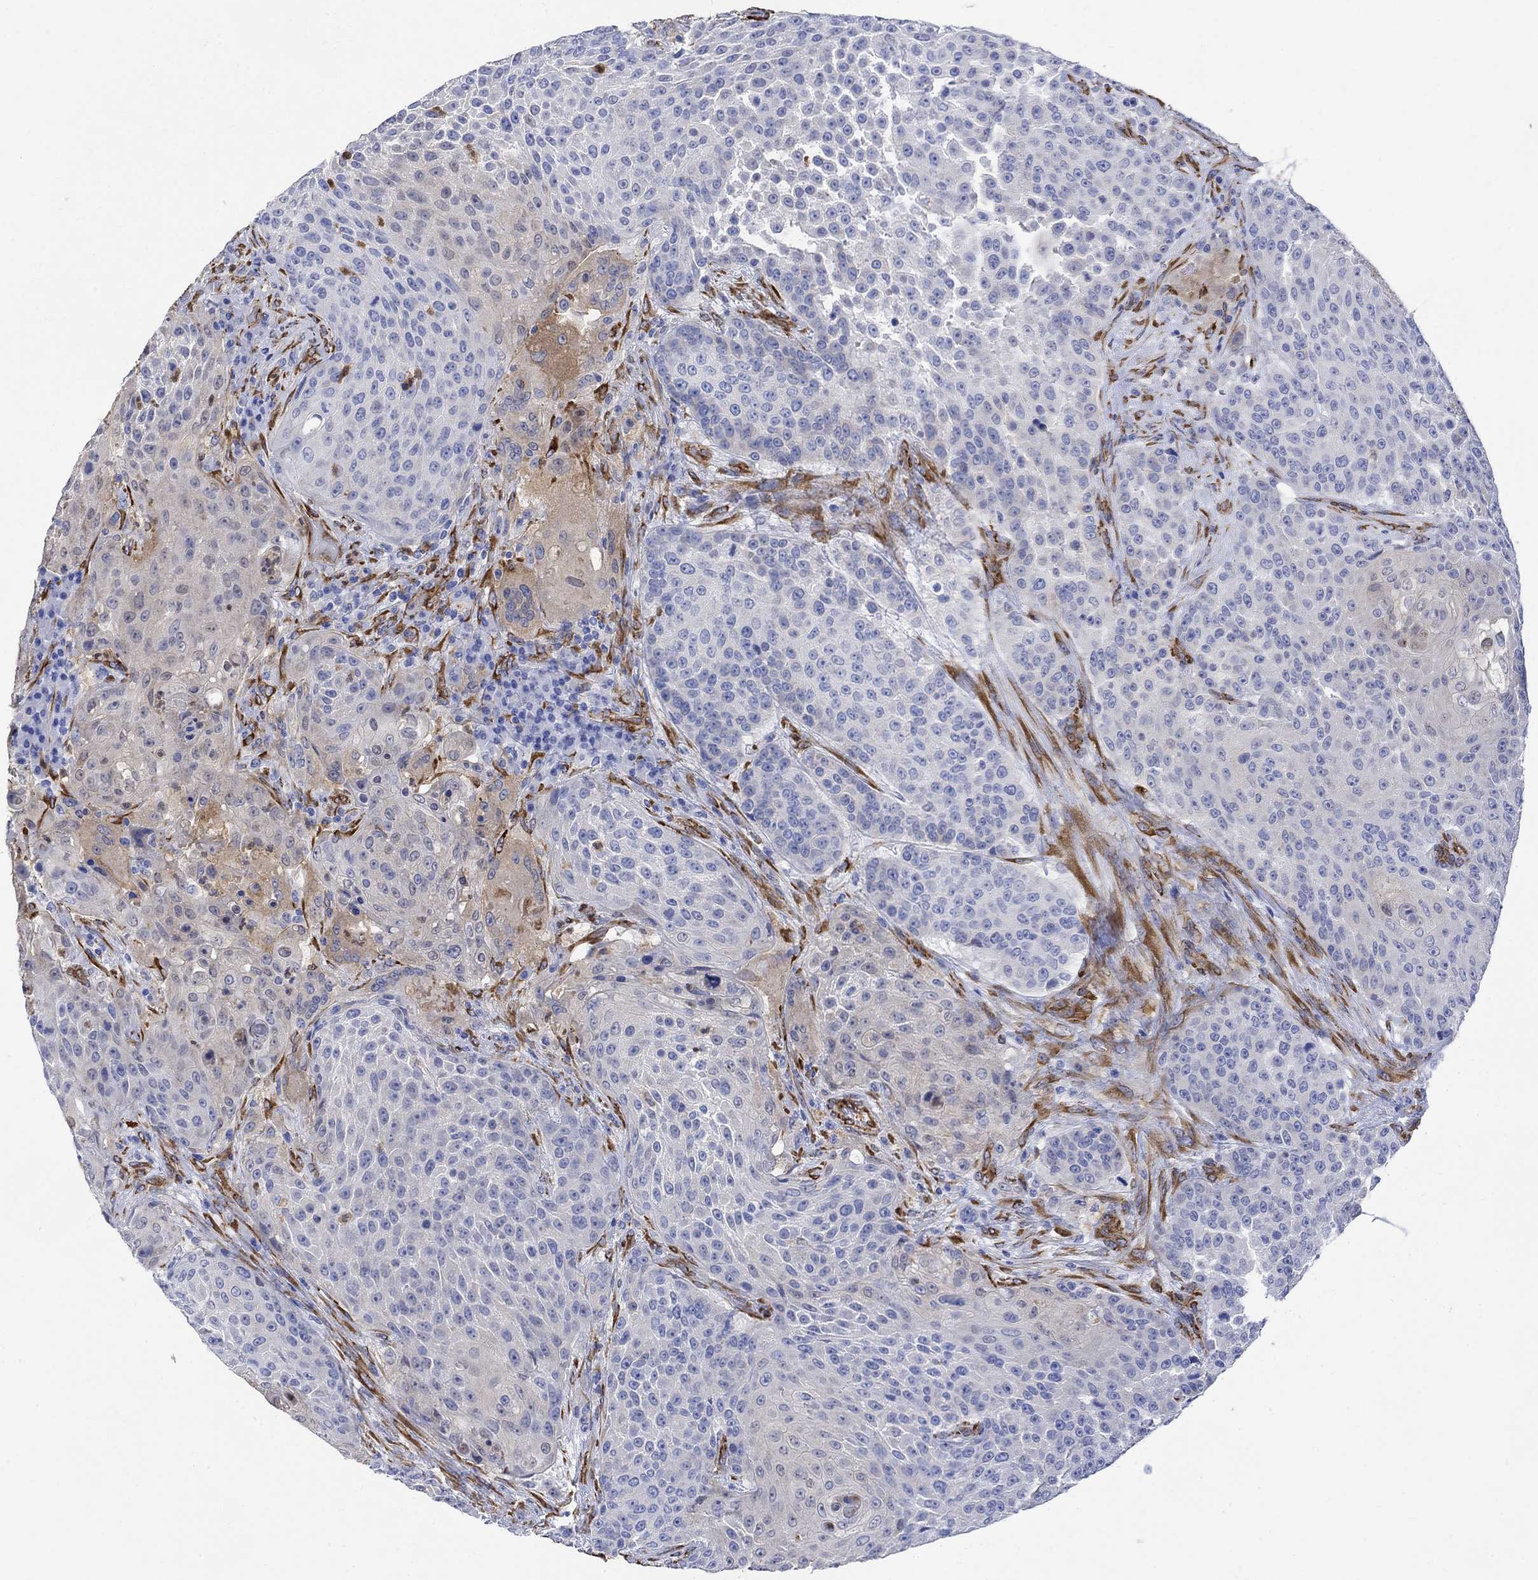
{"staining": {"intensity": "moderate", "quantity": "<25%", "location": "cytoplasmic/membranous"}, "tissue": "urothelial cancer", "cell_type": "Tumor cells", "image_type": "cancer", "snomed": [{"axis": "morphology", "description": "Urothelial carcinoma, High grade"}, {"axis": "topography", "description": "Urinary bladder"}], "caption": "Protein expression analysis of urothelial cancer shows moderate cytoplasmic/membranous expression in approximately <25% of tumor cells.", "gene": "TGM2", "patient": {"sex": "female", "age": 63}}